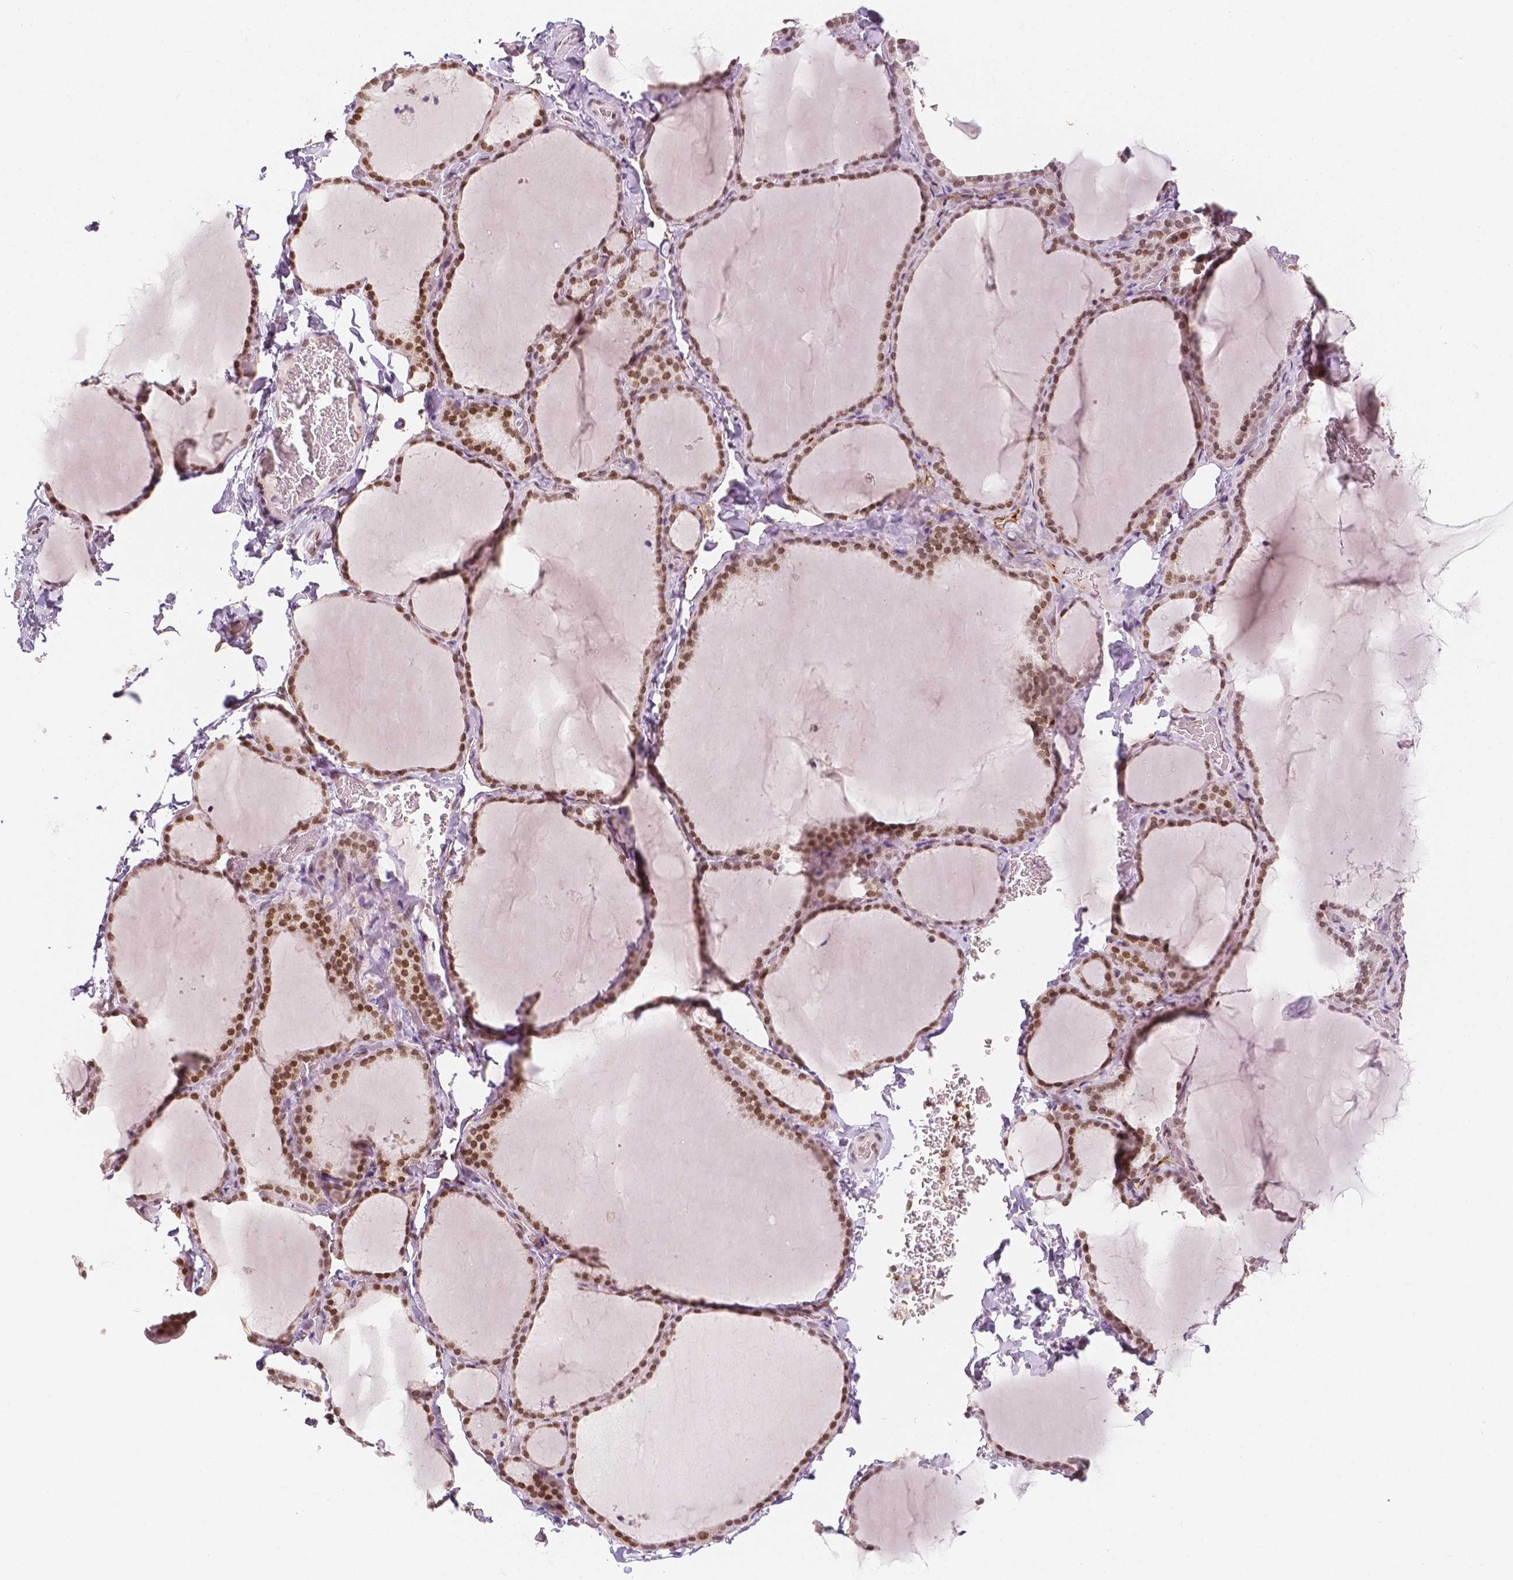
{"staining": {"intensity": "moderate", "quantity": ">75%", "location": "nuclear"}, "tissue": "thyroid gland", "cell_type": "Glandular cells", "image_type": "normal", "snomed": [{"axis": "morphology", "description": "Normal tissue, NOS"}, {"axis": "topography", "description": "Thyroid gland"}], "caption": "Protein staining demonstrates moderate nuclear staining in approximately >75% of glandular cells in normal thyroid gland.", "gene": "KDM5B", "patient": {"sex": "female", "age": 22}}